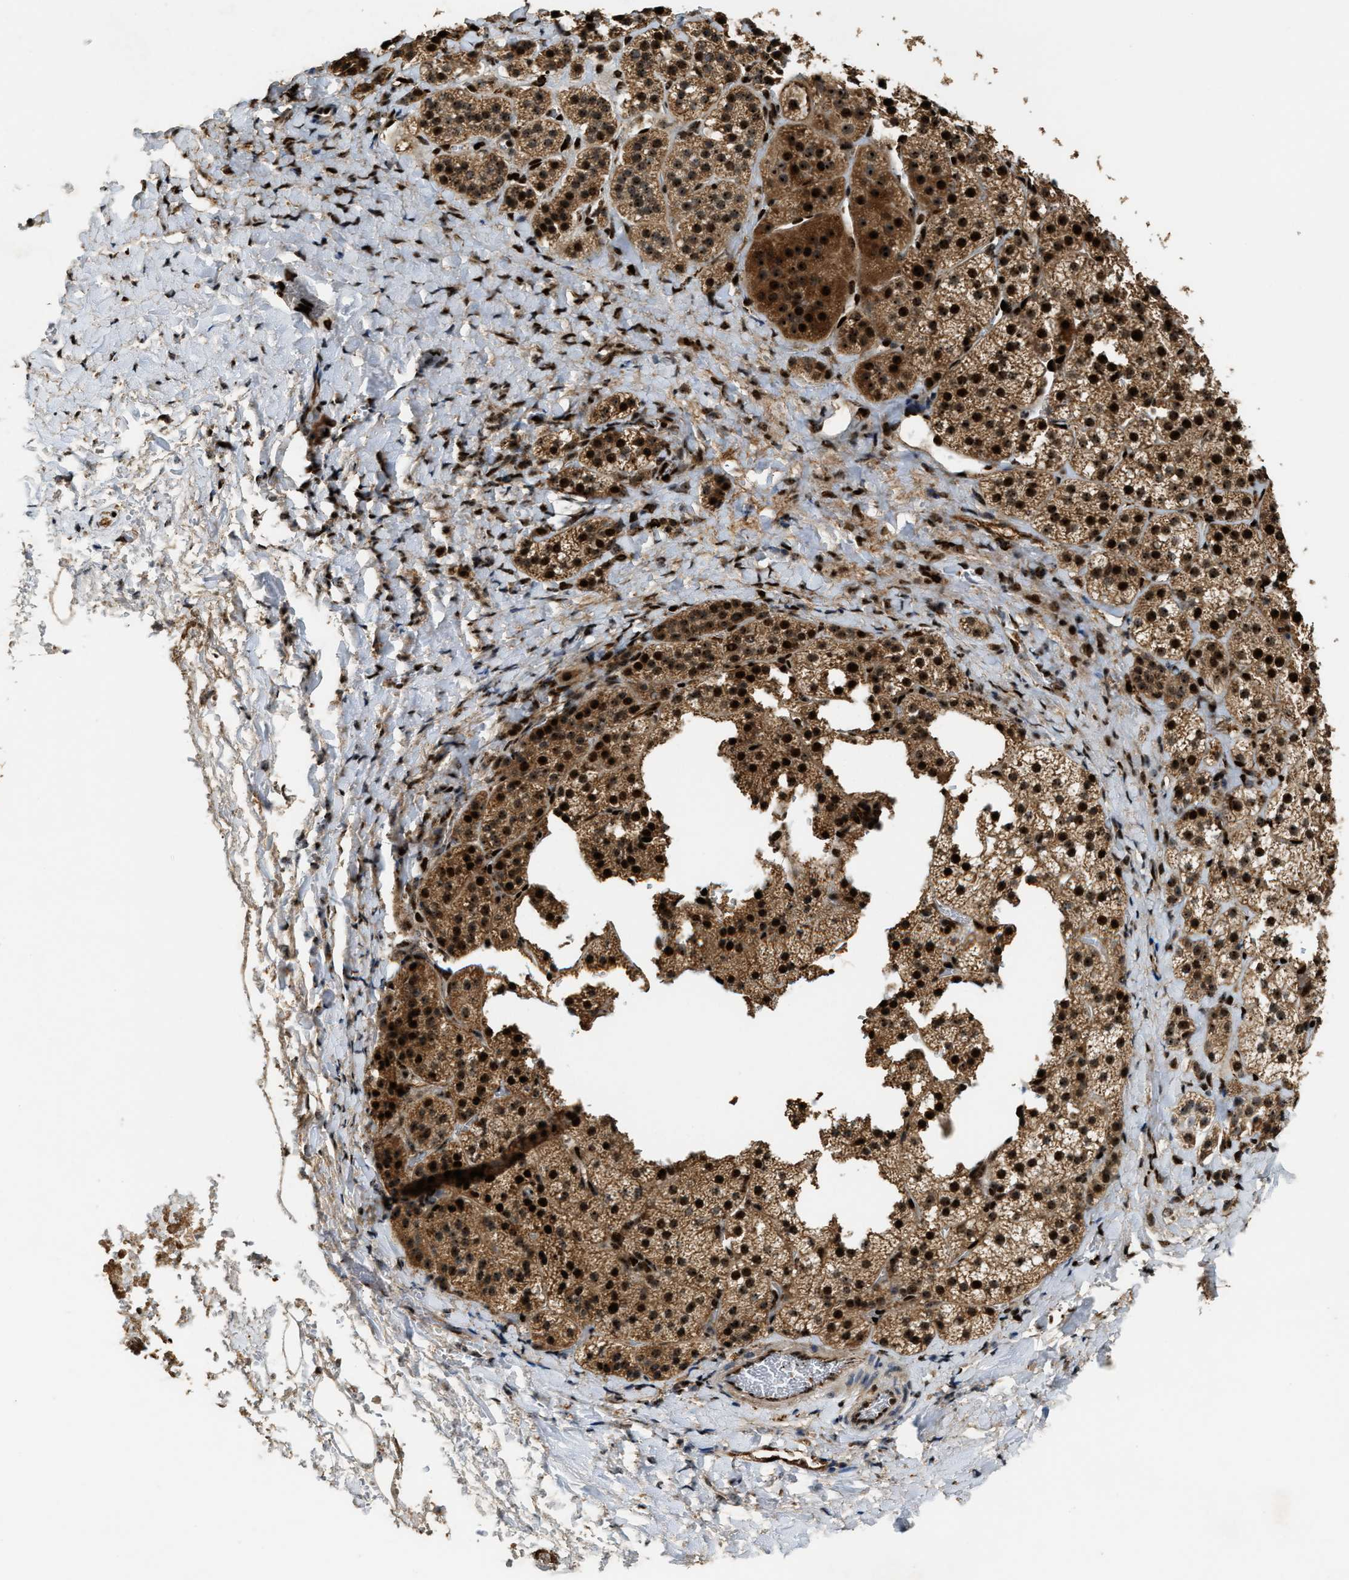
{"staining": {"intensity": "strong", "quantity": ">75%", "location": "cytoplasmic/membranous,nuclear"}, "tissue": "adrenal gland", "cell_type": "Glandular cells", "image_type": "normal", "snomed": [{"axis": "morphology", "description": "Normal tissue, NOS"}, {"axis": "topography", "description": "Adrenal gland"}], "caption": "The histopathology image shows immunohistochemical staining of benign adrenal gland. There is strong cytoplasmic/membranous,nuclear positivity is identified in about >75% of glandular cells. The staining was performed using DAB to visualize the protein expression in brown, while the nuclei were stained in blue with hematoxylin (Magnification: 20x).", "gene": "ZNF687", "patient": {"sex": "female", "age": 44}}